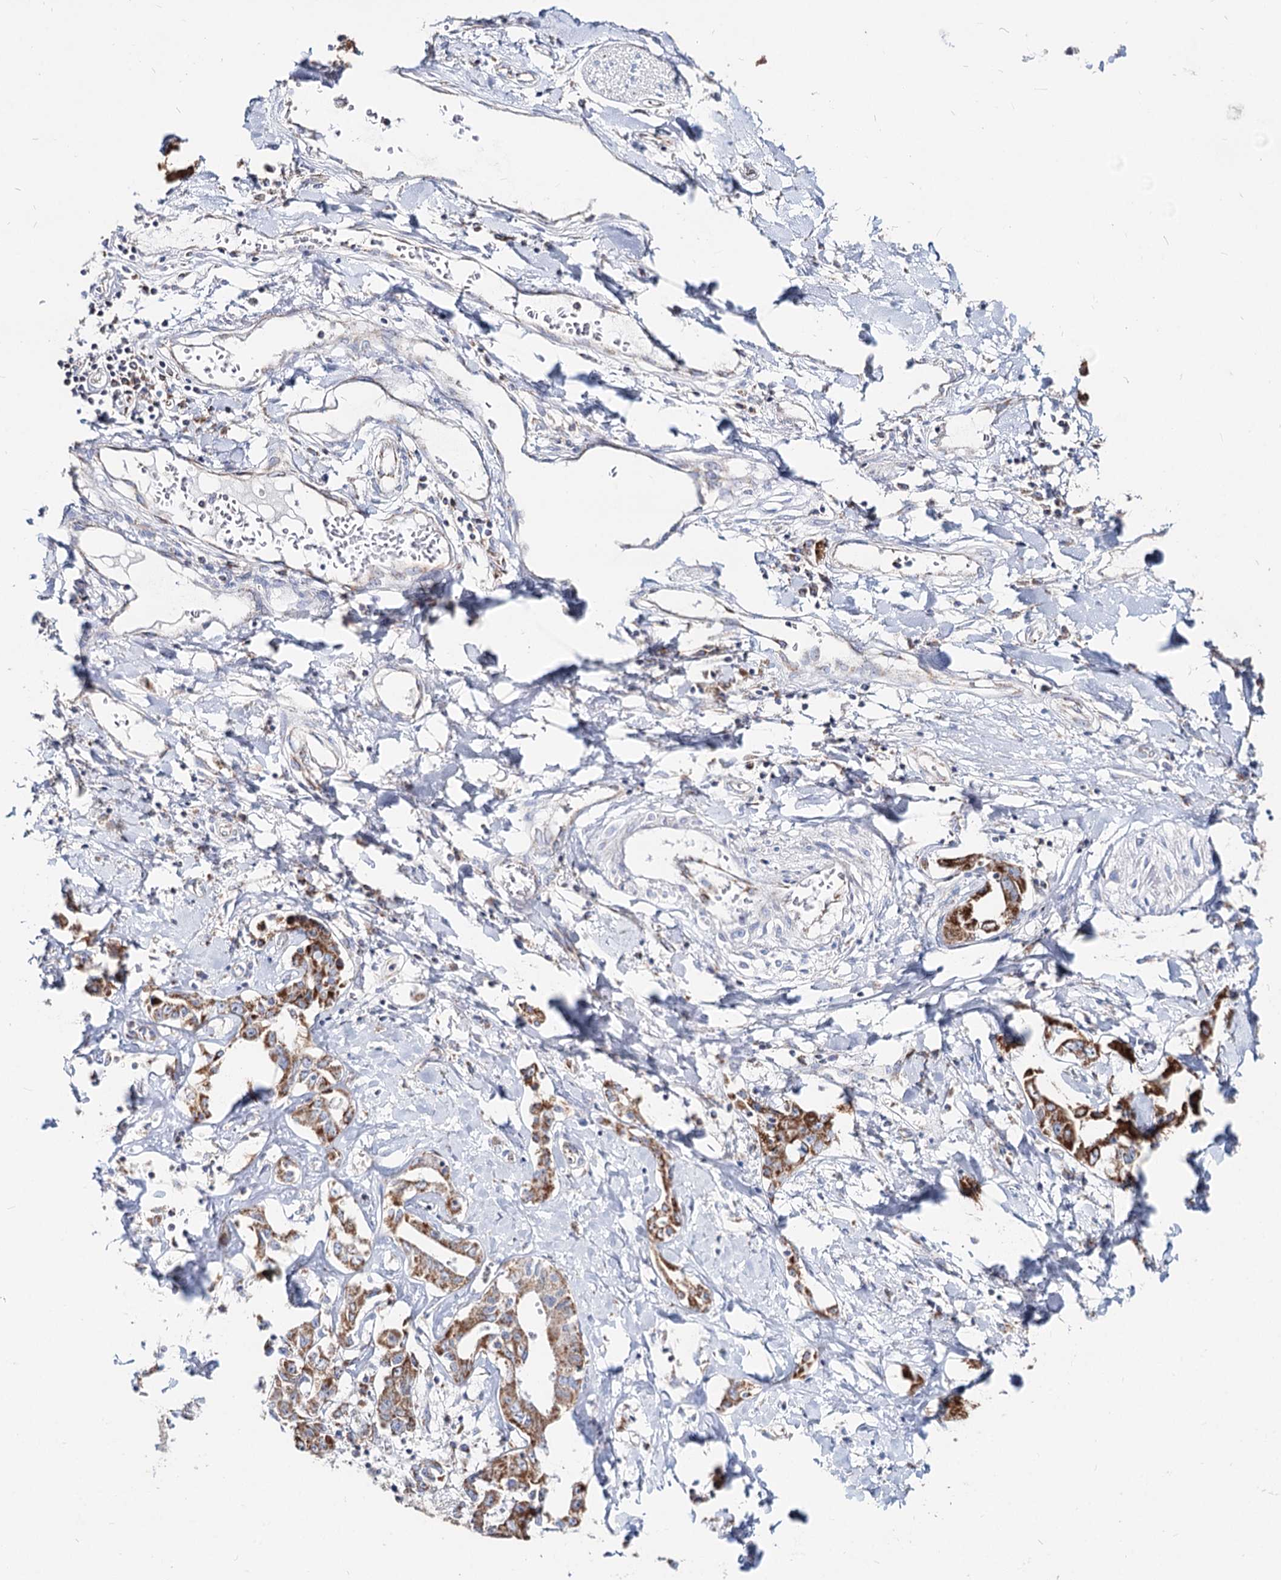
{"staining": {"intensity": "strong", "quantity": ">75%", "location": "cytoplasmic/membranous"}, "tissue": "liver cancer", "cell_type": "Tumor cells", "image_type": "cancer", "snomed": [{"axis": "morphology", "description": "Cholangiocarcinoma"}, {"axis": "topography", "description": "Liver"}], "caption": "Liver cancer tissue reveals strong cytoplasmic/membranous positivity in approximately >75% of tumor cells (Stains: DAB in brown, nuclei in blue, Microscopy: brightfield microscopy at high magnification).", "gene": "MCCC2", "patient": {"sex": "male", "age": 59}}